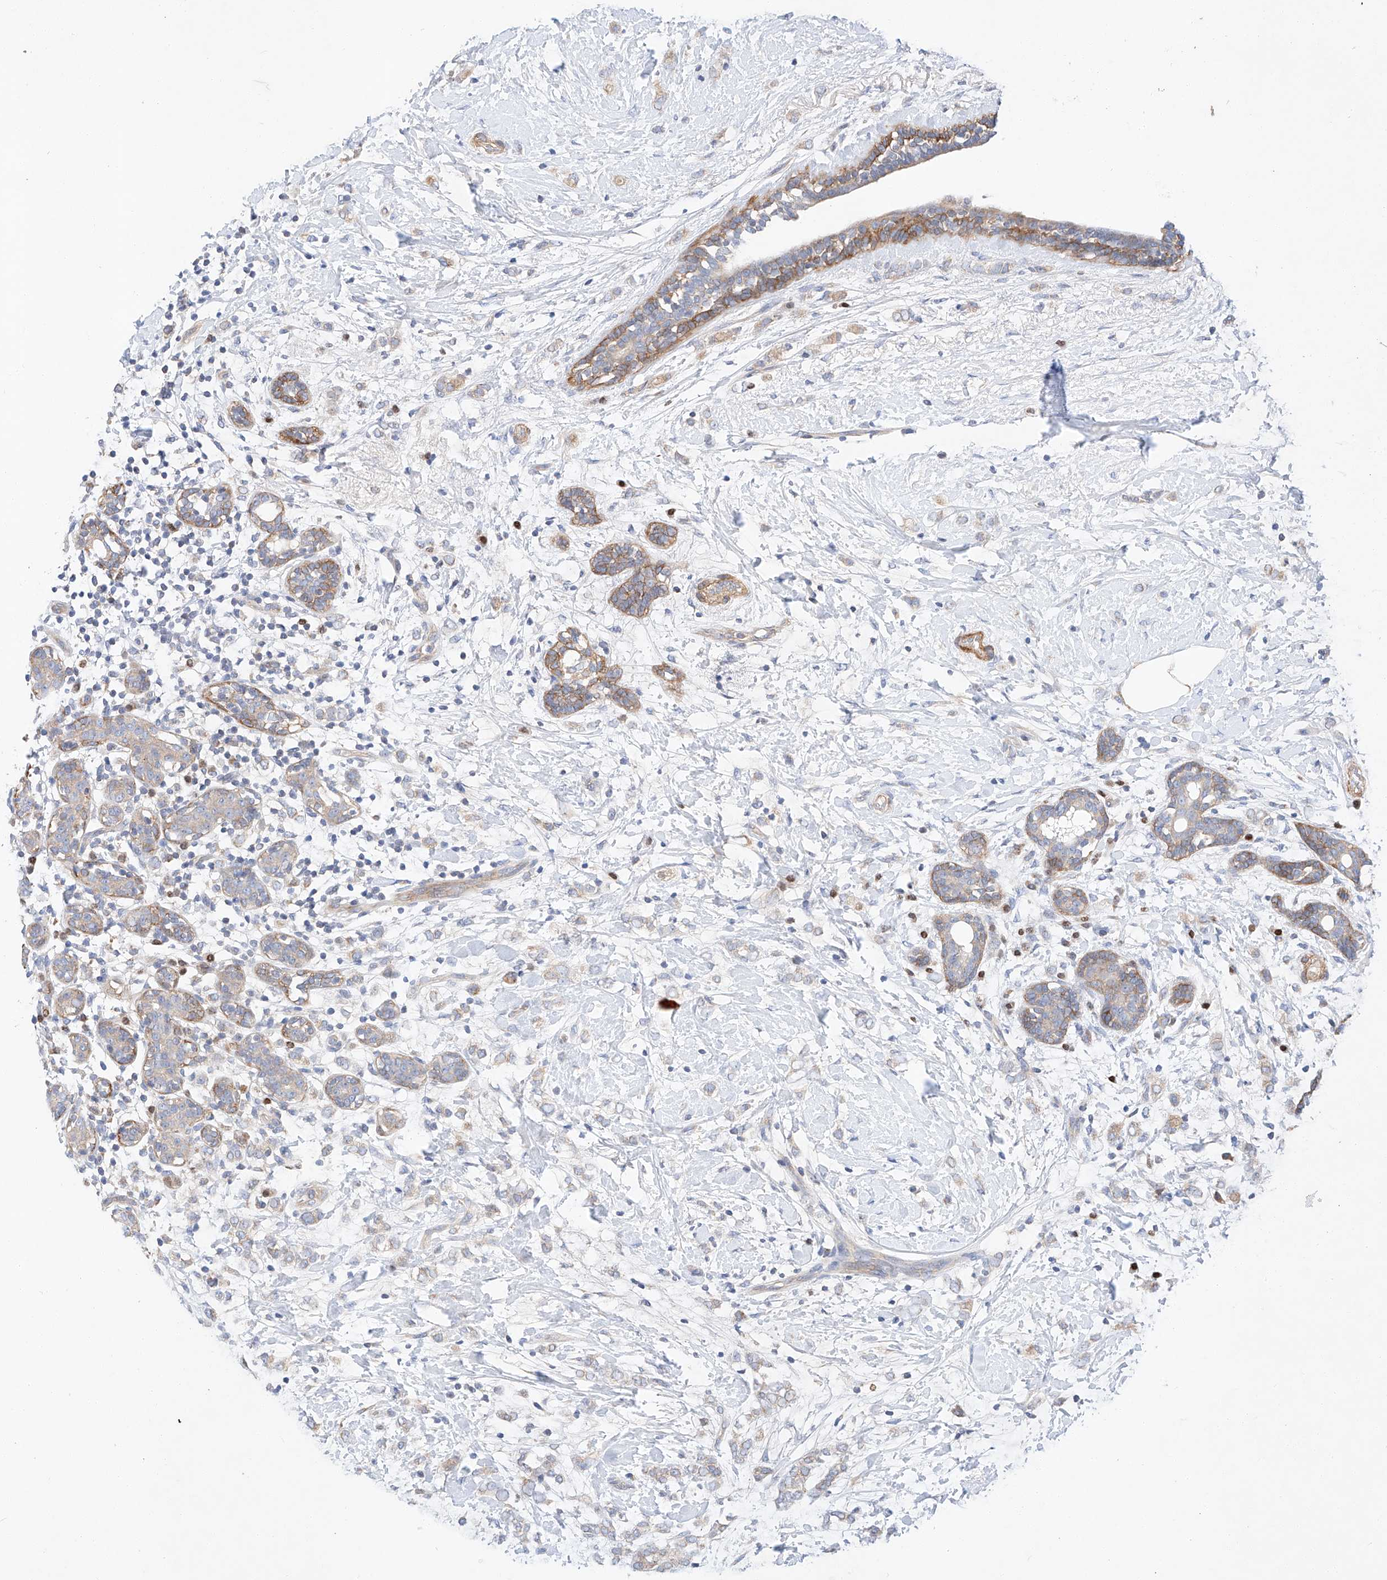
{"staining": {"intensity": "weak", "quantity": "25%-75%", "location": "cytoplasmic/membranous"}, "tissue": "breast cancer", "cell_type": "Tumor cells", "image_type": "cancer", "snomed": [{"axis": "morphology", "description": "Normal tissue, NOS"}, {"axis": "morphology", "description": "Lobular carcinoma"}, {"axis": "topography", "description": "Breast"}], "caption": "Immunohistochemistry of lobular carcinoma (breast) reveals low levels of weak cytoplasmic/membranous staining in about 25%-75% of tumor cells. The staining is performed using DAB (3,3'-diaminobenzidine) brown chromogen to label protein expression. The nuclei are counter-stained blue using hematoxylin.", "gene": "C6orf118", "patient": {"sex": "female", "age": 47}}